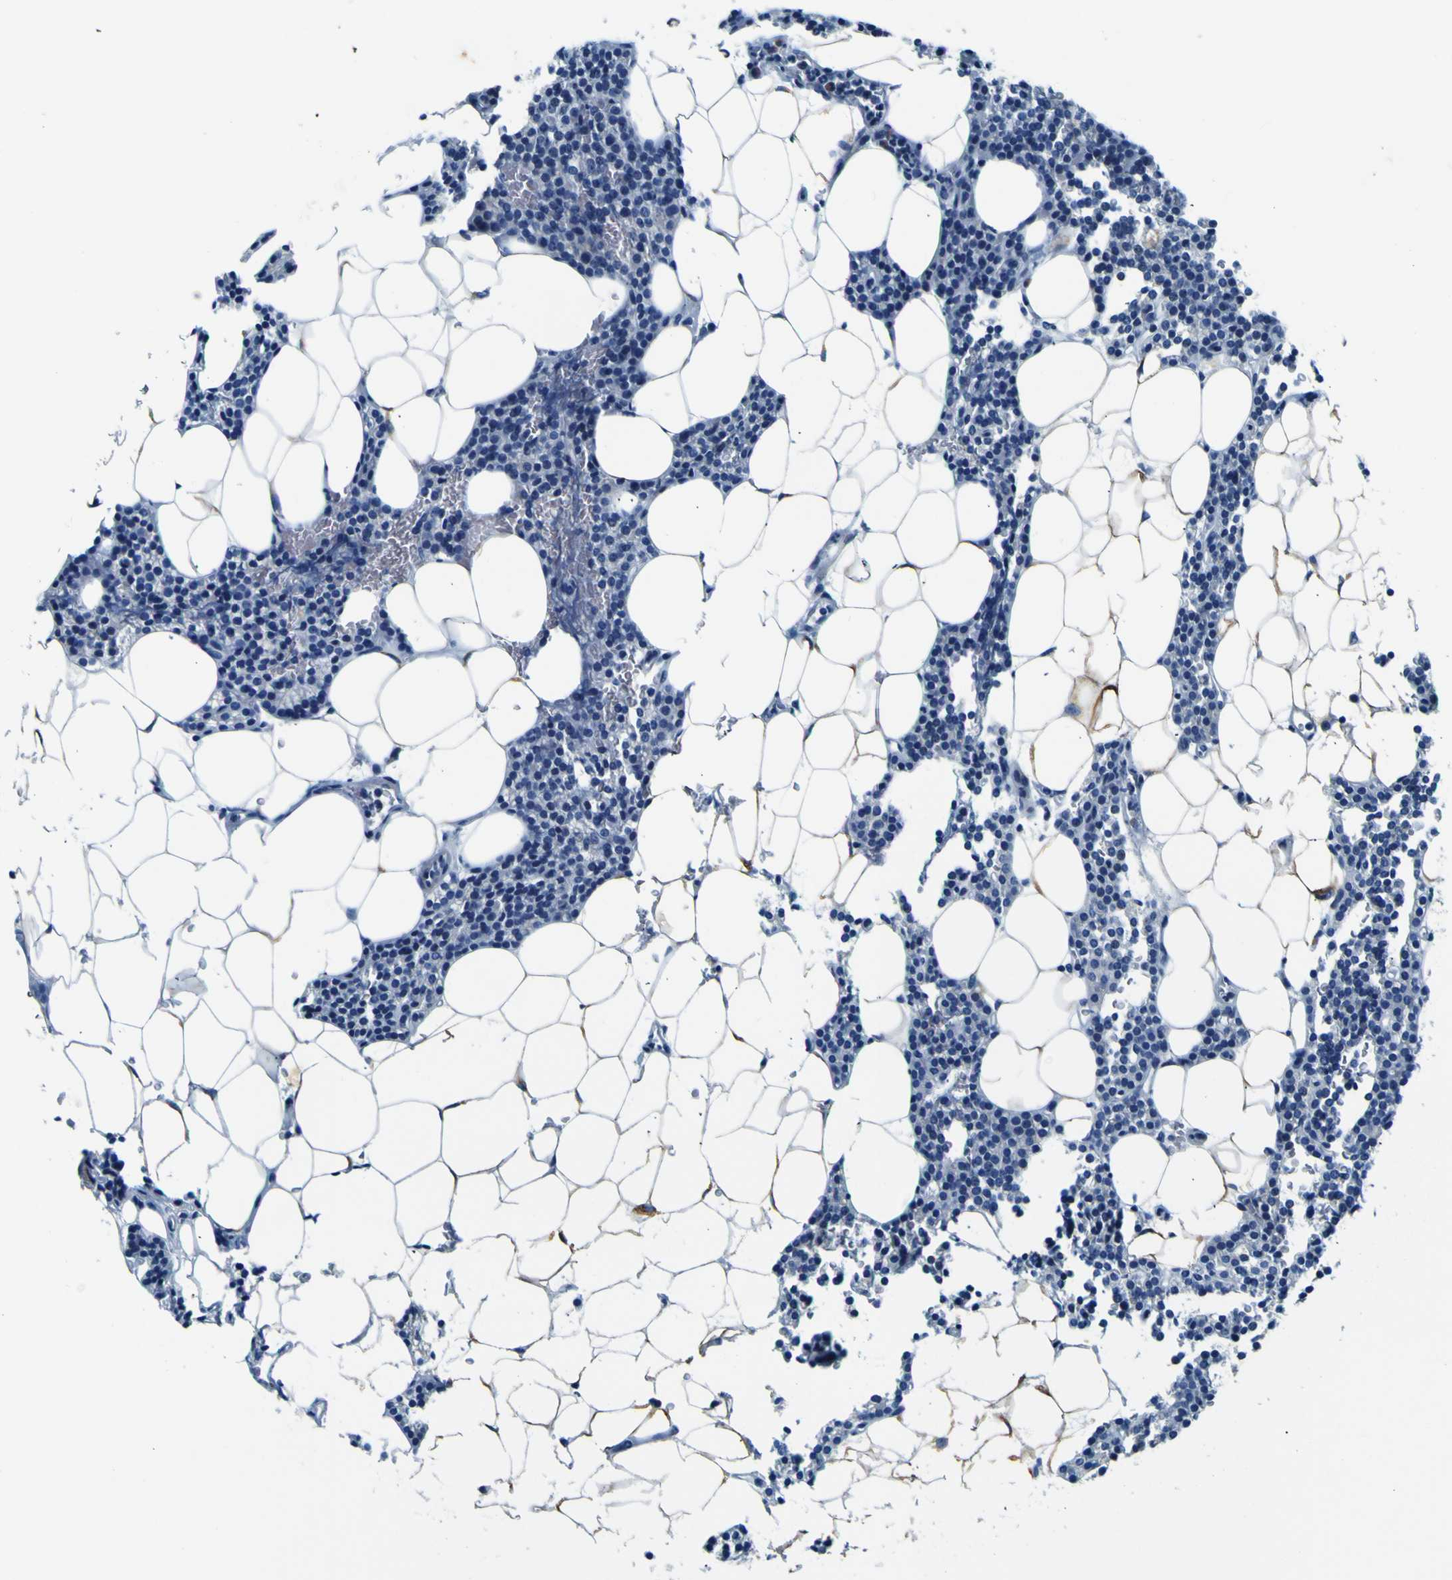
{"staining": {"intensity": "negative", "quantity": "none", "location": "none"}, "tissue": "parathyroid gland", "cell_type": "Glandular cells", "image_type": "normal", "snomed": [{"axis": "morphology", "description": "Normal tissue, NOS"}, {"axis": "morphology", "description": "Adenoma, NOS"}, {"axis": "topography", "description": "Parathyroid gland"}], "caption": "Immunohistochemical staining of unremarkable human parathyroid gland displays no significant expression in glandular cells. The staining was performed using DAB to visualize the protein expression in brown, while the nuclei were stained in blue with hematoxylin (Magnification: 20x).", "gene": "ADGRA2", "patient": {"sex": "female", "age": 51}}